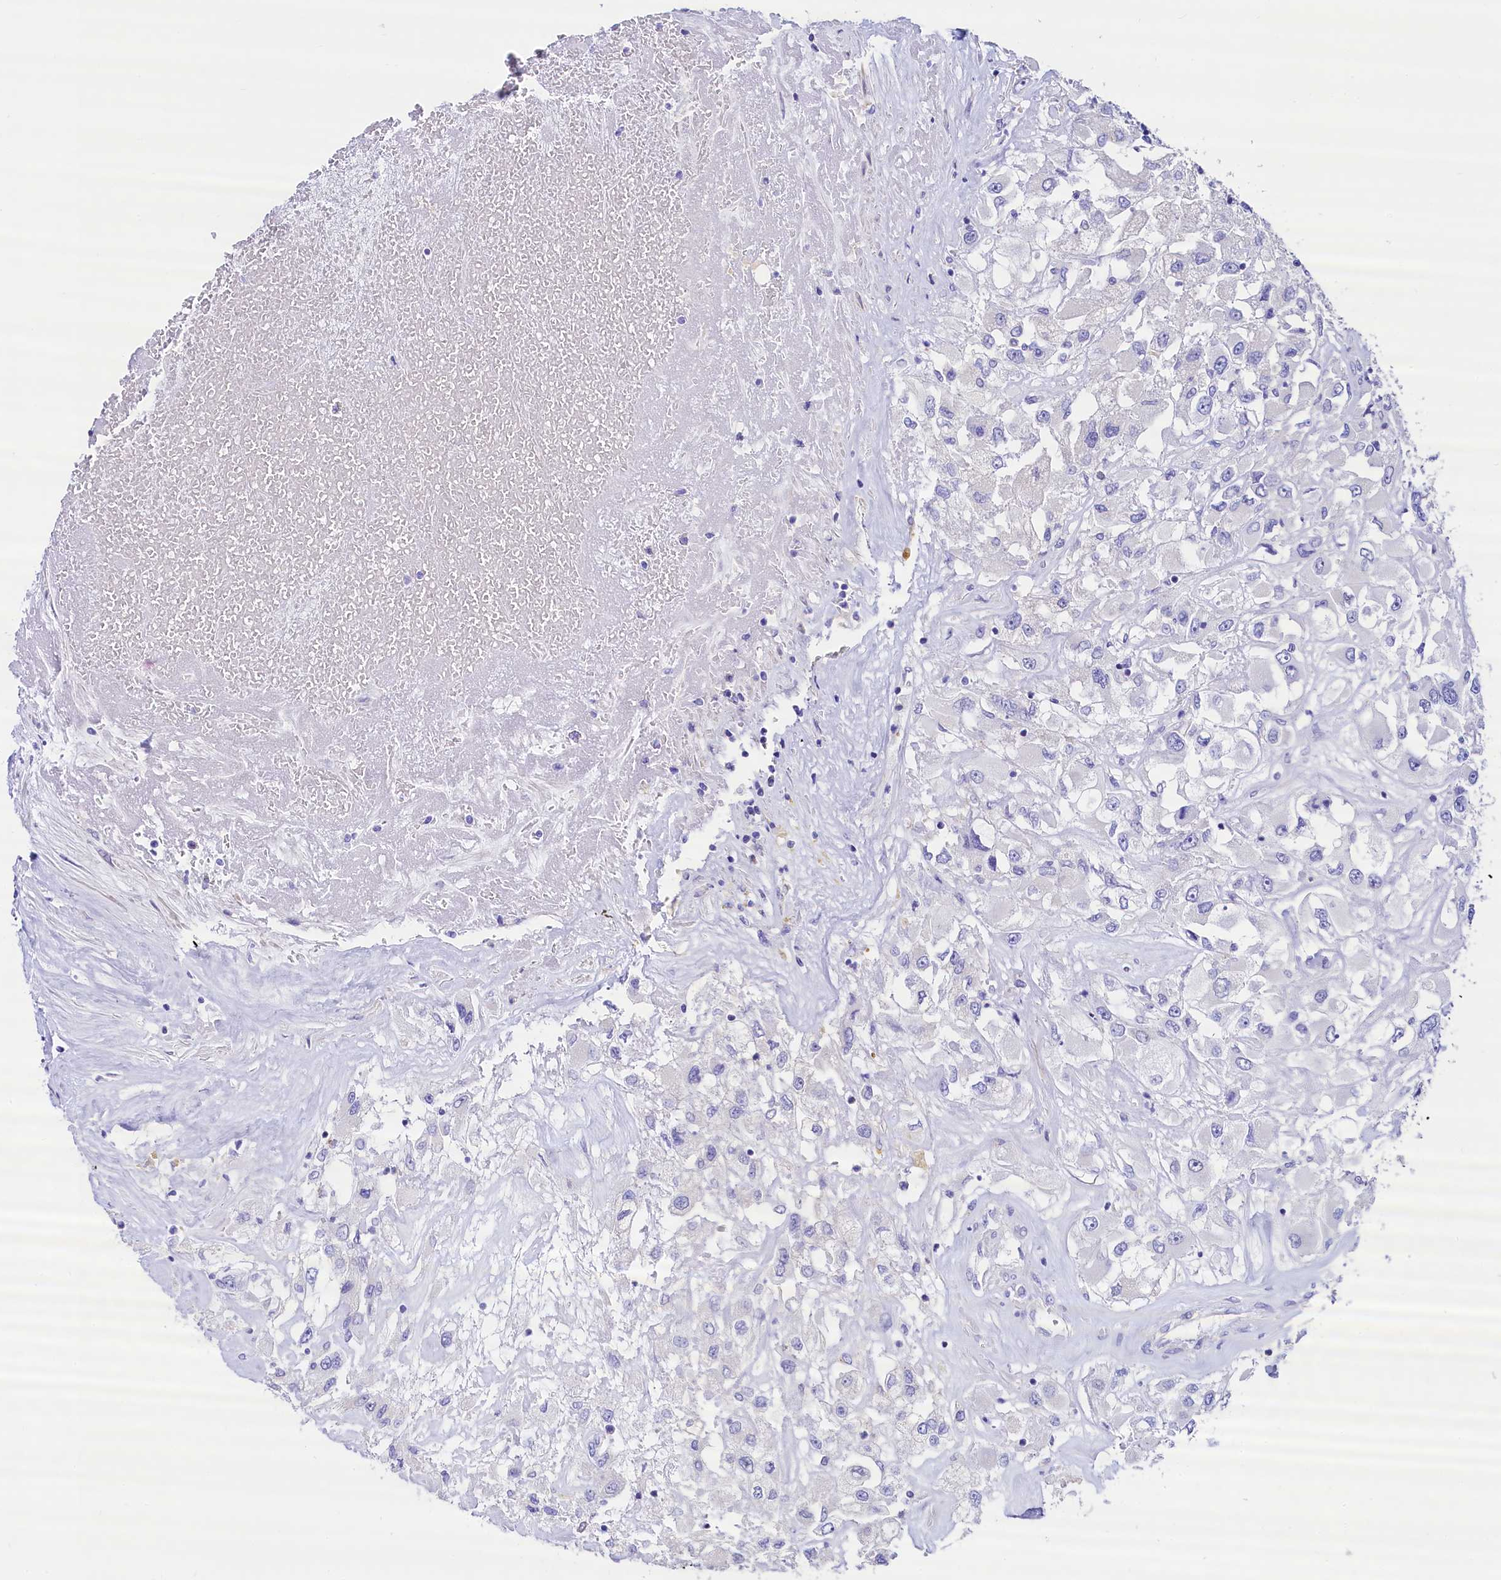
{"staining": {"intensity": "negative", "quantity": "none", "location": "none"}, "tissue": "renal cancer", "cell_type": "Tumor cells", "image_type": "cancer", "snomed": [{"axis": "morphology", "description": "Adenocarcinoma, NOS"}, {"axis": "topography", "description": "Kidney"}], "caption": "A high-resolution photomicrograph shows immunohistochemistry staining of adenocarcinoma (renal), which shows no significant expression in tumor cells. (DAB IHC visualized using brightfield microscopy, high magnification).", "gene": "RBP3", "patient": {"sex": "female", "age": 52}}